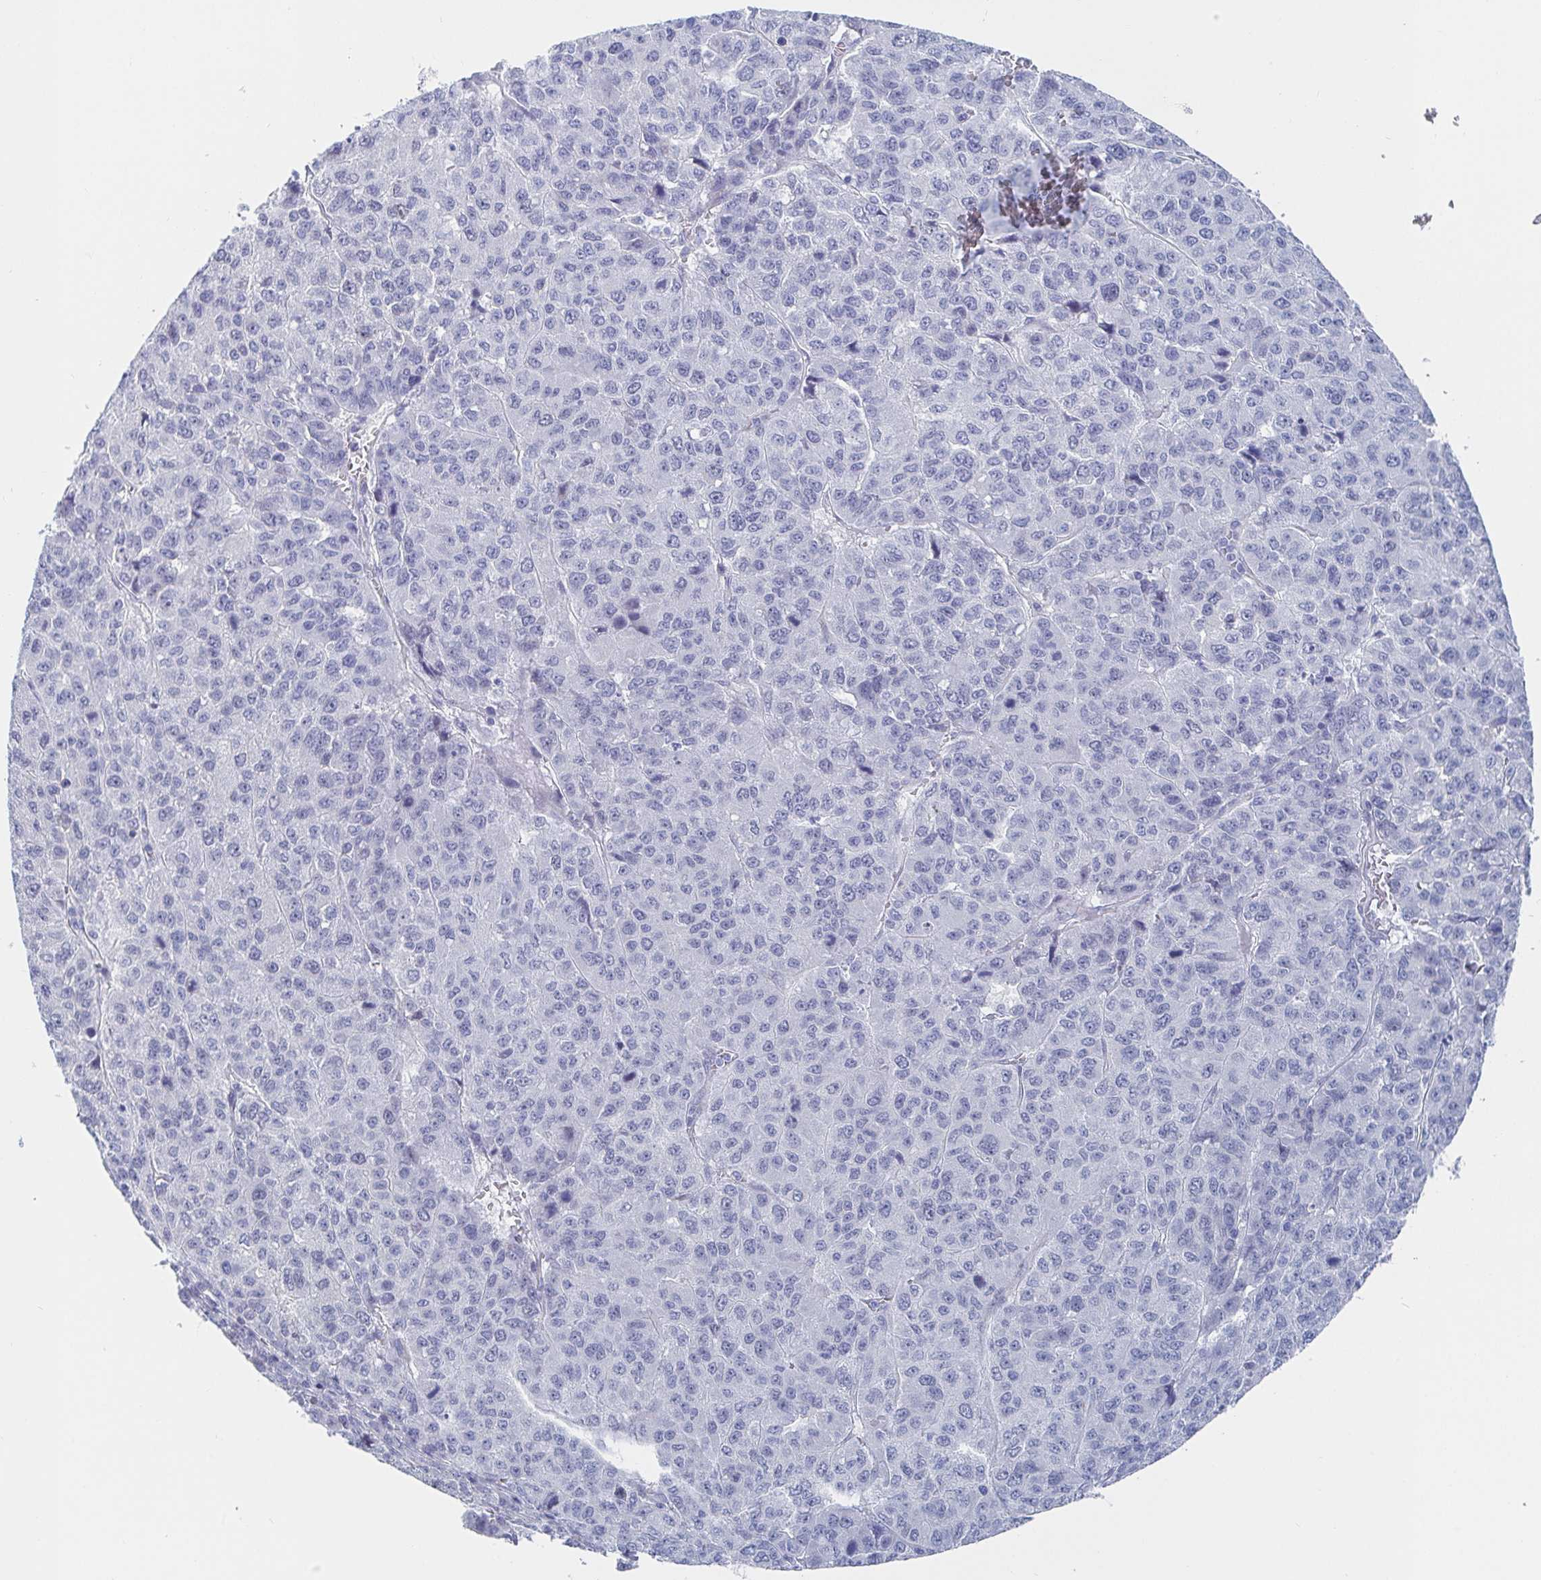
{"staining": {"intensity": "negative", "quantity": "none", "location": "none"}, "tissue": "liver cancer", "cell_type": "Tumor cells", "image_type": "cancer", "snomed": [{"axis": "morphology", "description": "Carcinoma, Hepatocellular, NOS"}, {"axis": "topography", "description": "Liver"}], "caption": "IHC of human liver cancer (hepatocellular carcinoma) demonstrates no expression in tumor cells. The staining was performed using DAB to visualize the protein expression in brown, while the nuclei were stained in blue with hematoxylin (Magnification: 20x).", "gene": "PACSIN1", "patient": {"sex": "male", "age": 69}}